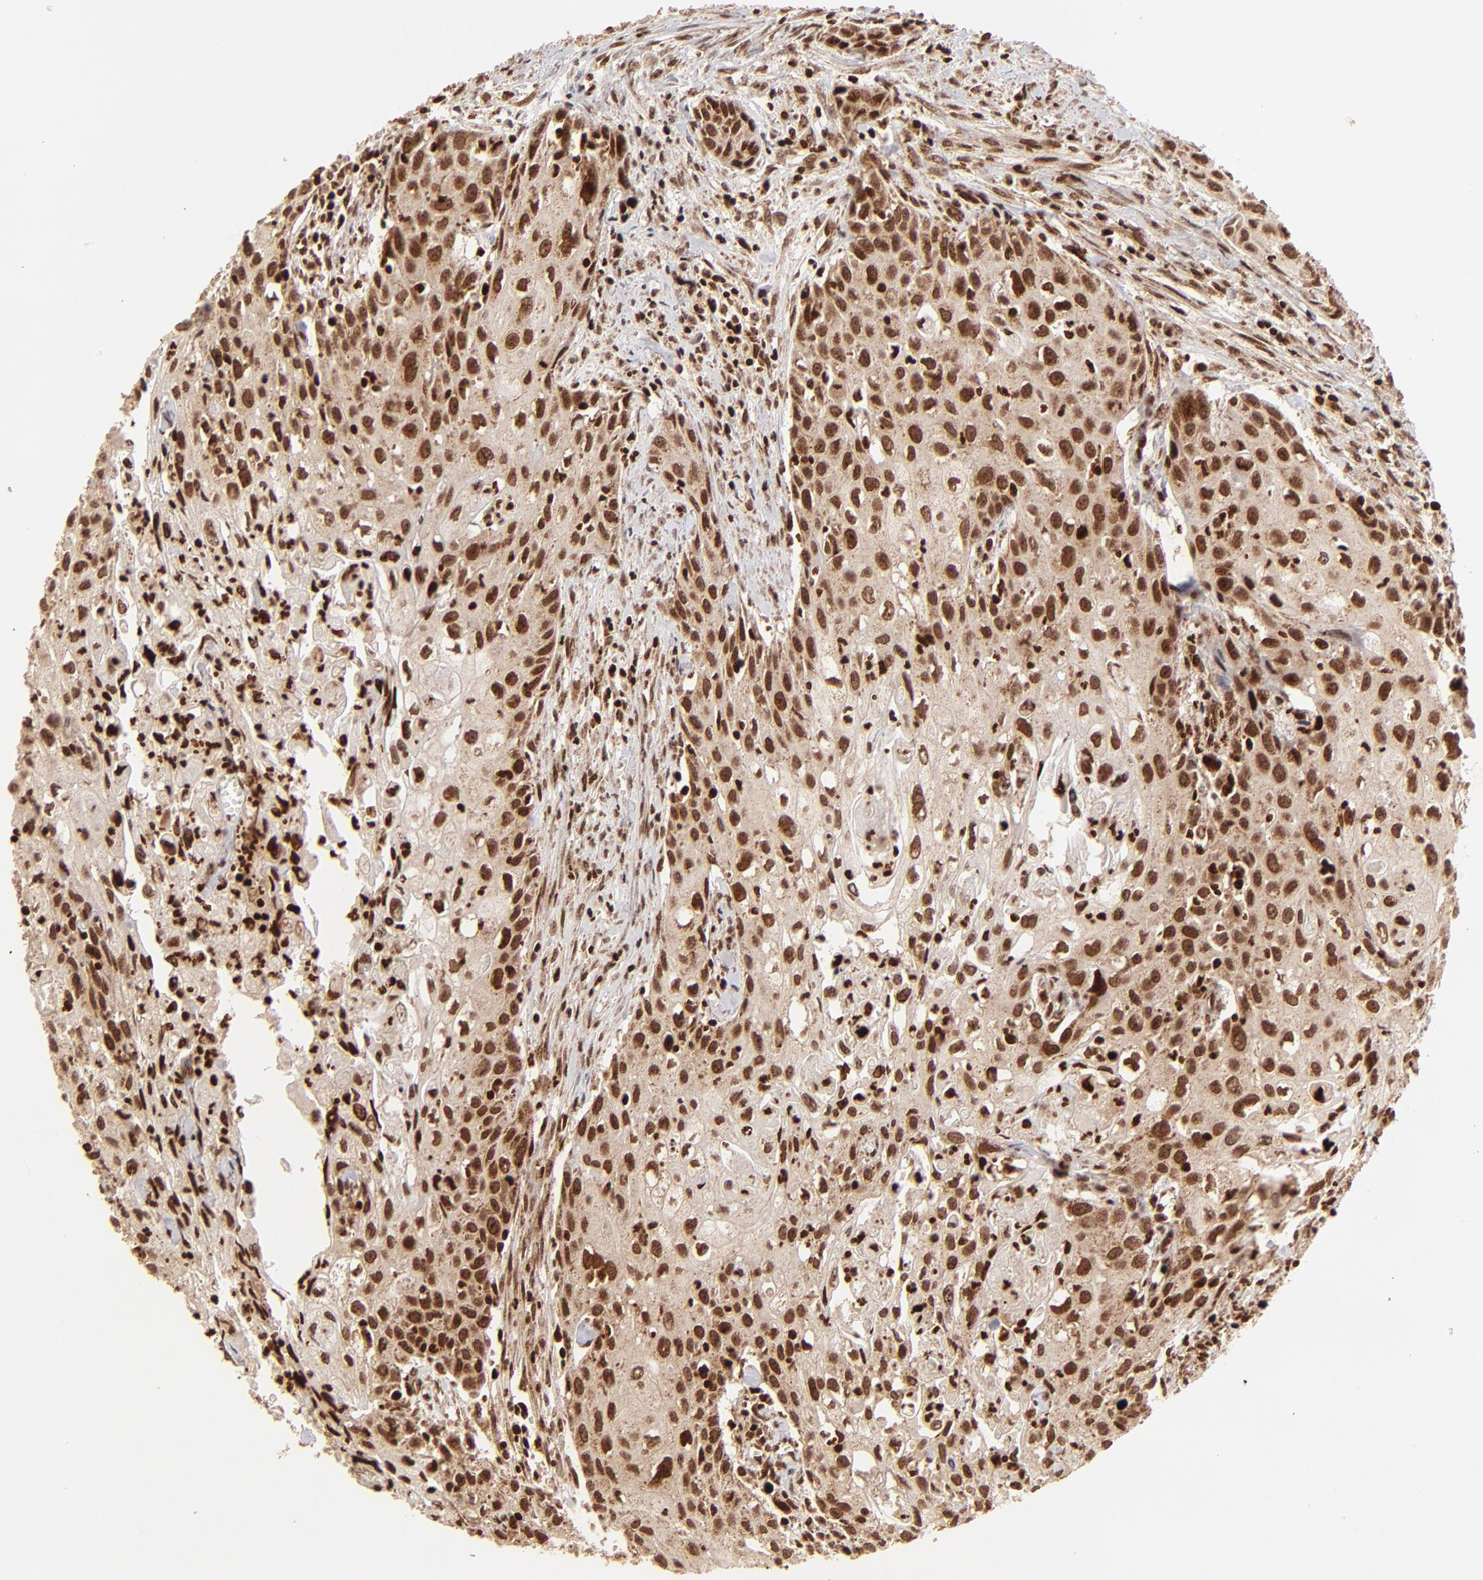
{"staining": {"intensity": "strong", "quantity": ">75%", "location": "nuclear"}, "tissue": "urothelial cancer", "cell_type": "Tumor cells", "image_type": "cancer", "snomed": [{"axis": "morphology", "description": "Urothelial carcinoma, High grade"}, {"axis": "topography", "description": "Urinary bladder"}], "caption": "Tumor cells demonstrate strong nuclear staining in approximately >75% of cells in urothelial cancer.", "gene": "MED15", "patient": {"sex": "male", "age": 54}}